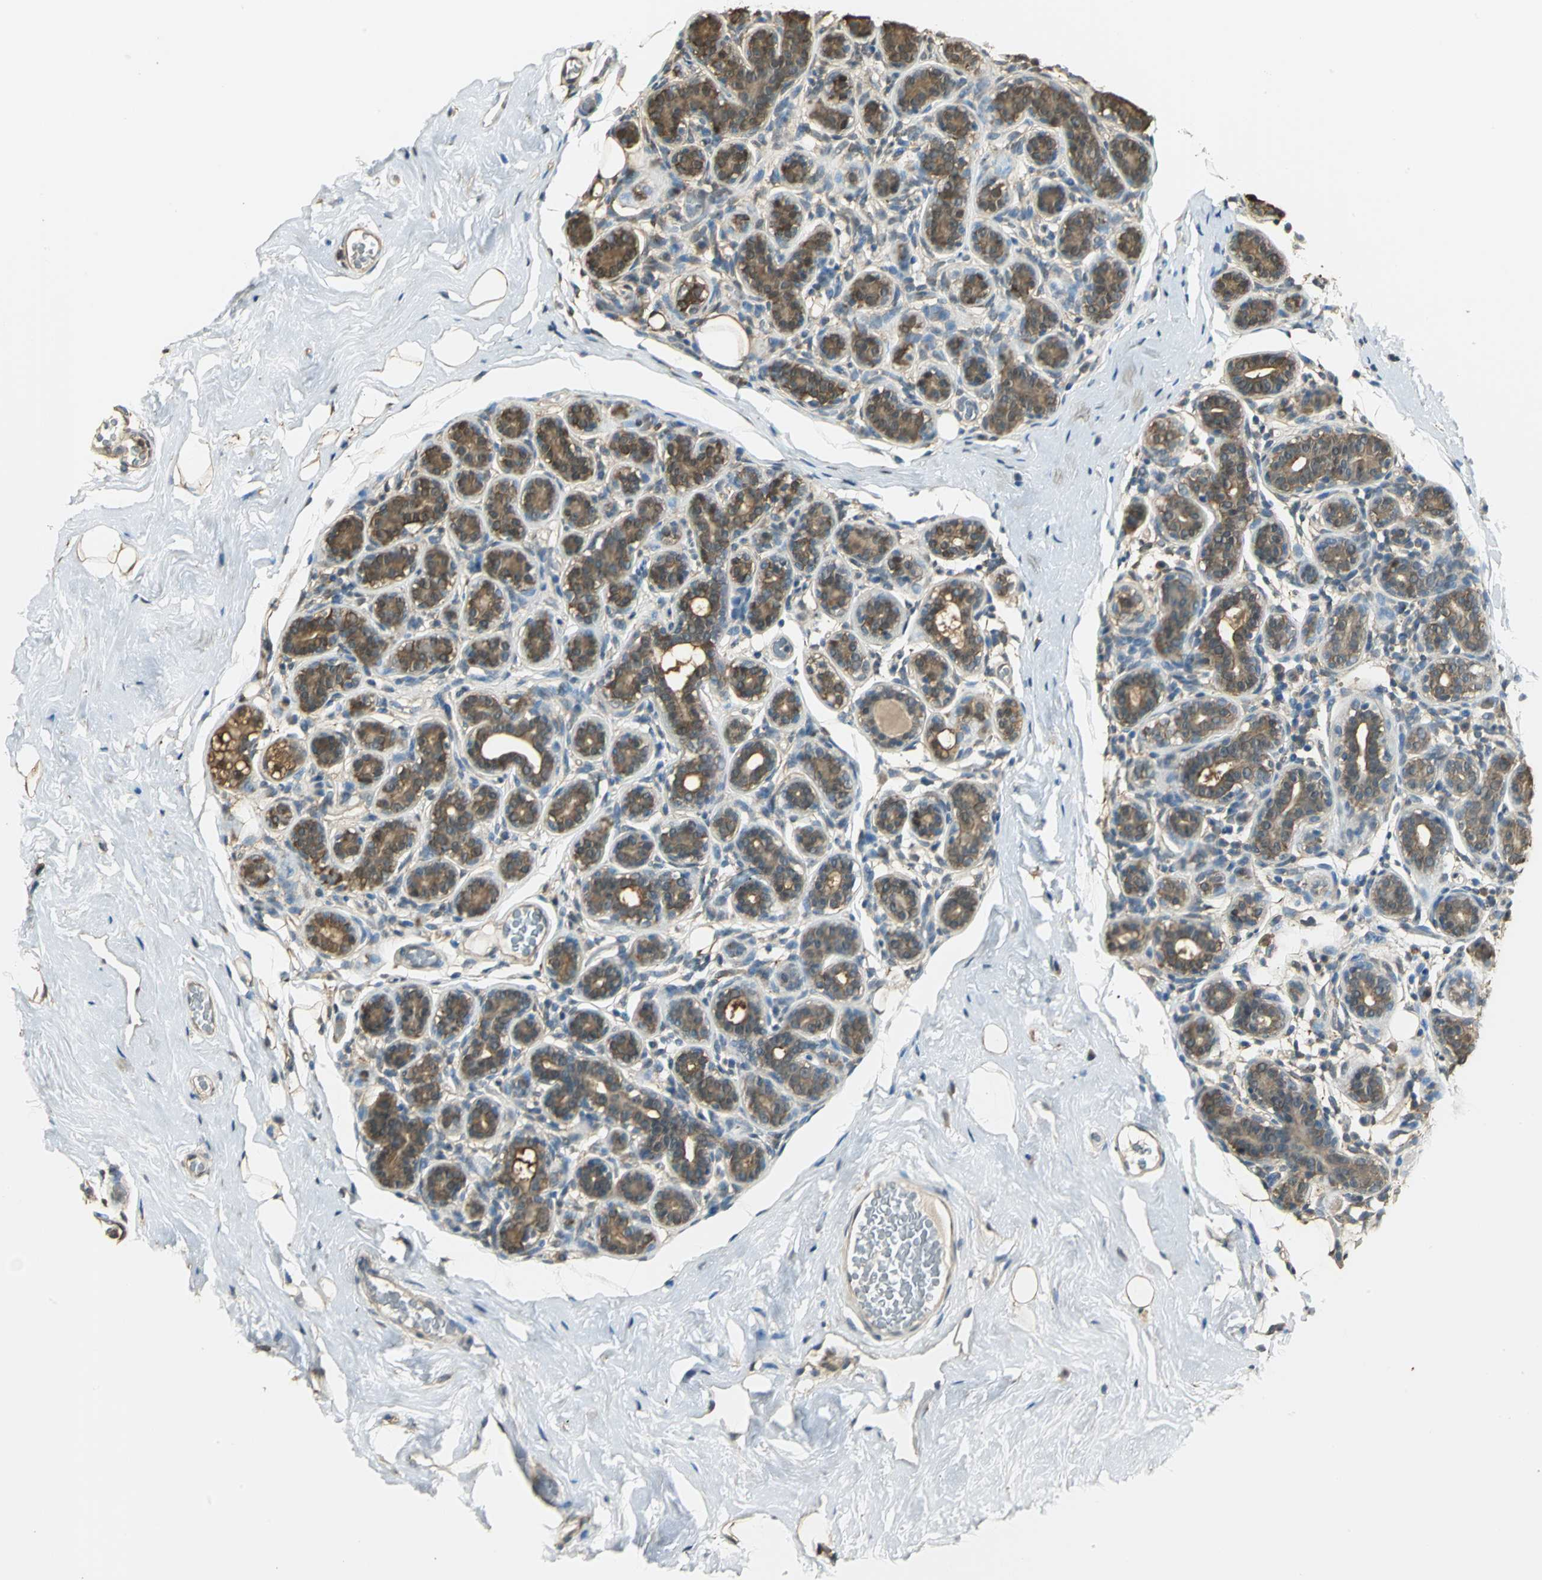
{"staining": {"intensity": "weak", "quantity": ">75%", "location": "cytoplasmic/membranous"}, "tissue": "breast", "cell_type": "Adipocytes", "image_type": "normal", "snomed": [{"axis": "morphology", "description": "Normal tissue, NOS"}, {"axis": "topography", "description": "Breast"}], "caption": "DAB (3,3'-diaminobenzidine) immunohistochemical staining of unremarkable human breast shows weak cytoplasmic/membranous protein staining in about >75% of adipocytes. (DAB IHC with brightfield microscopy, high magnification).", "gene": "PARK7", "patient": {"sex": "female", "age": 75}}